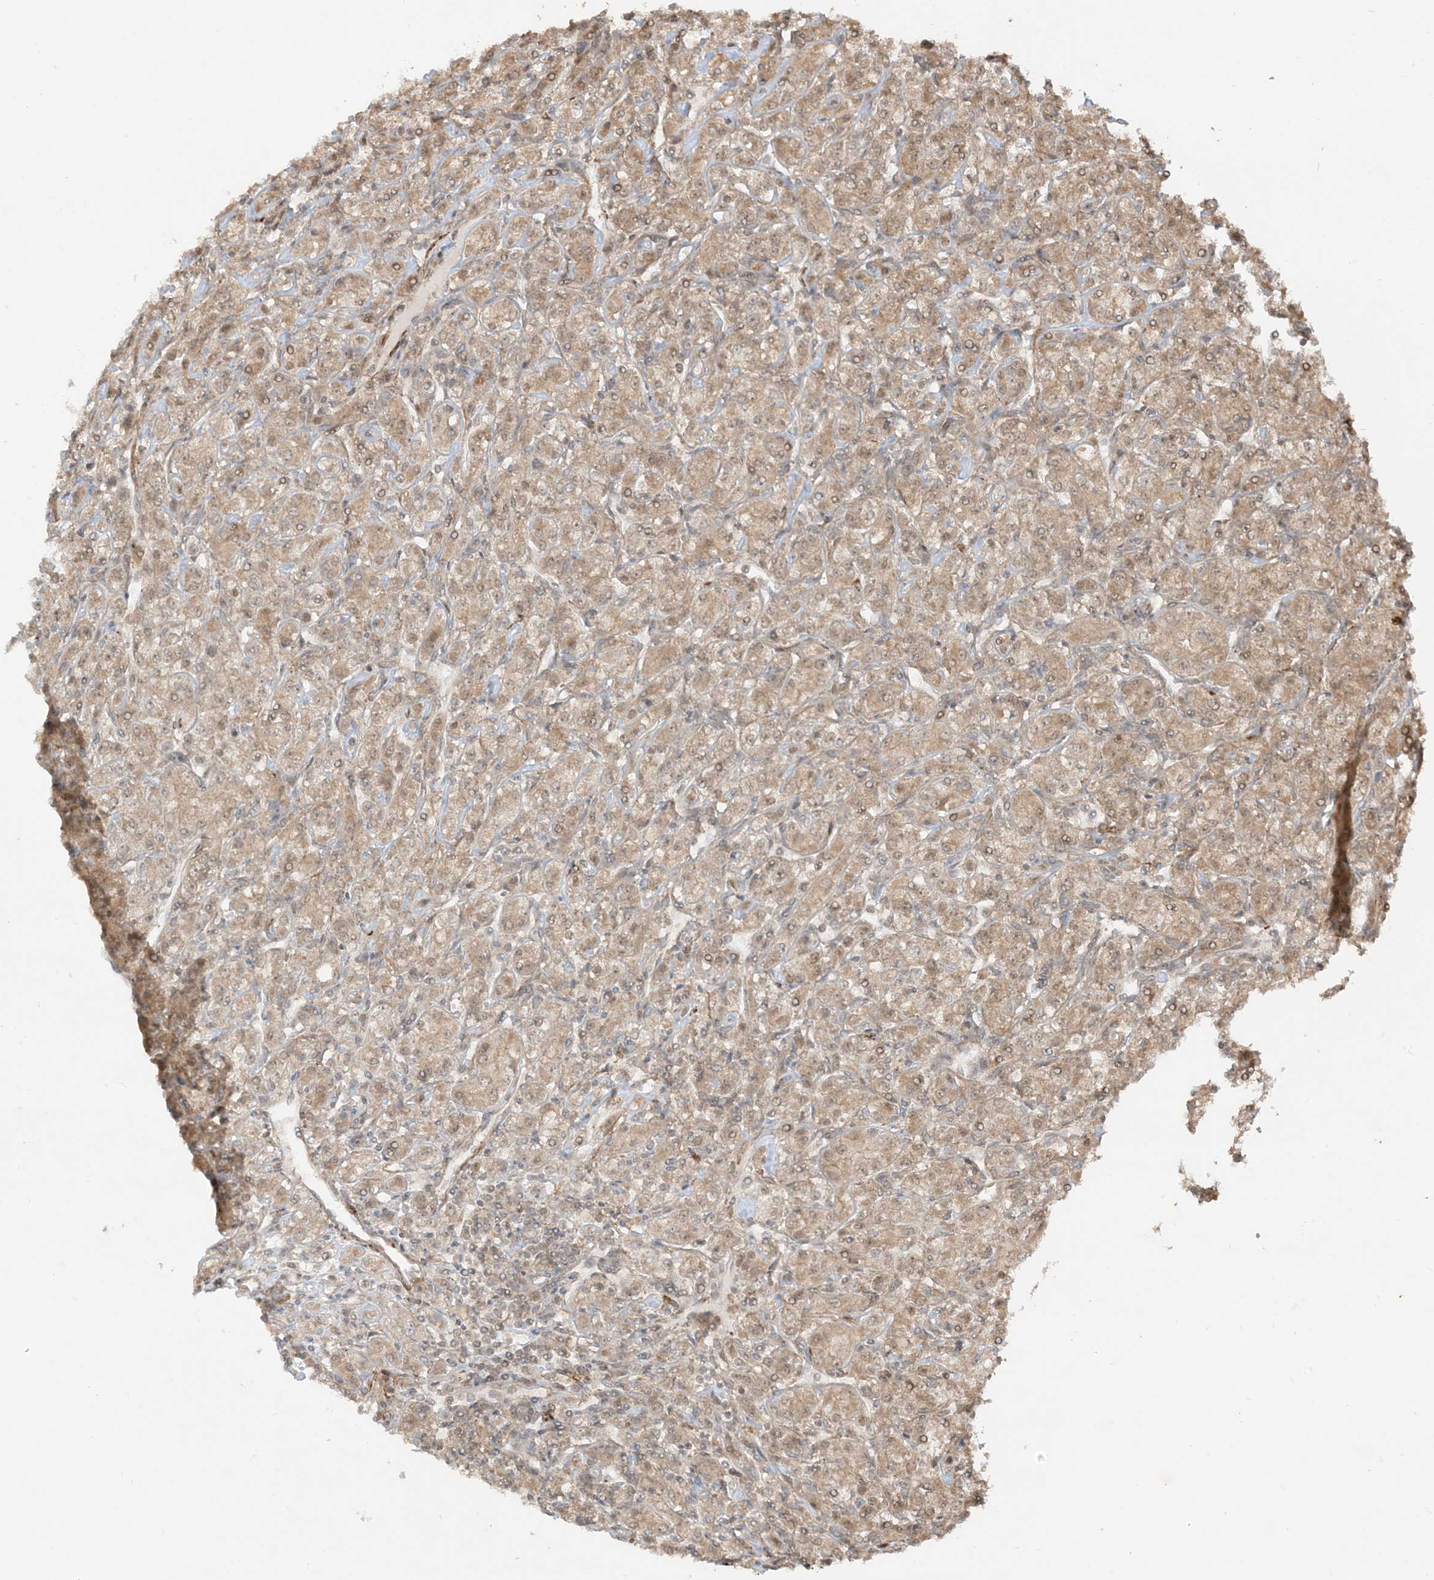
{"staining": {"intensity": "weak", "quantity": ">75%", "location": "cytoplasmic/membranous,nuclear"}, "tissue": "renal cancer", "cell_type": "Tumor cells", "image_type": "cancer", "snomed": [{"axis": "morphology", "description": "Adenocarcinoma, NOS"}, {"axis": "topography", "description": "Kidney"}], "caption": "Renal cancer stained with a protein marker shows weak staining in tumor cells.", "gene": "TBCC", "patient": {"sex": "male", "age": 77}}